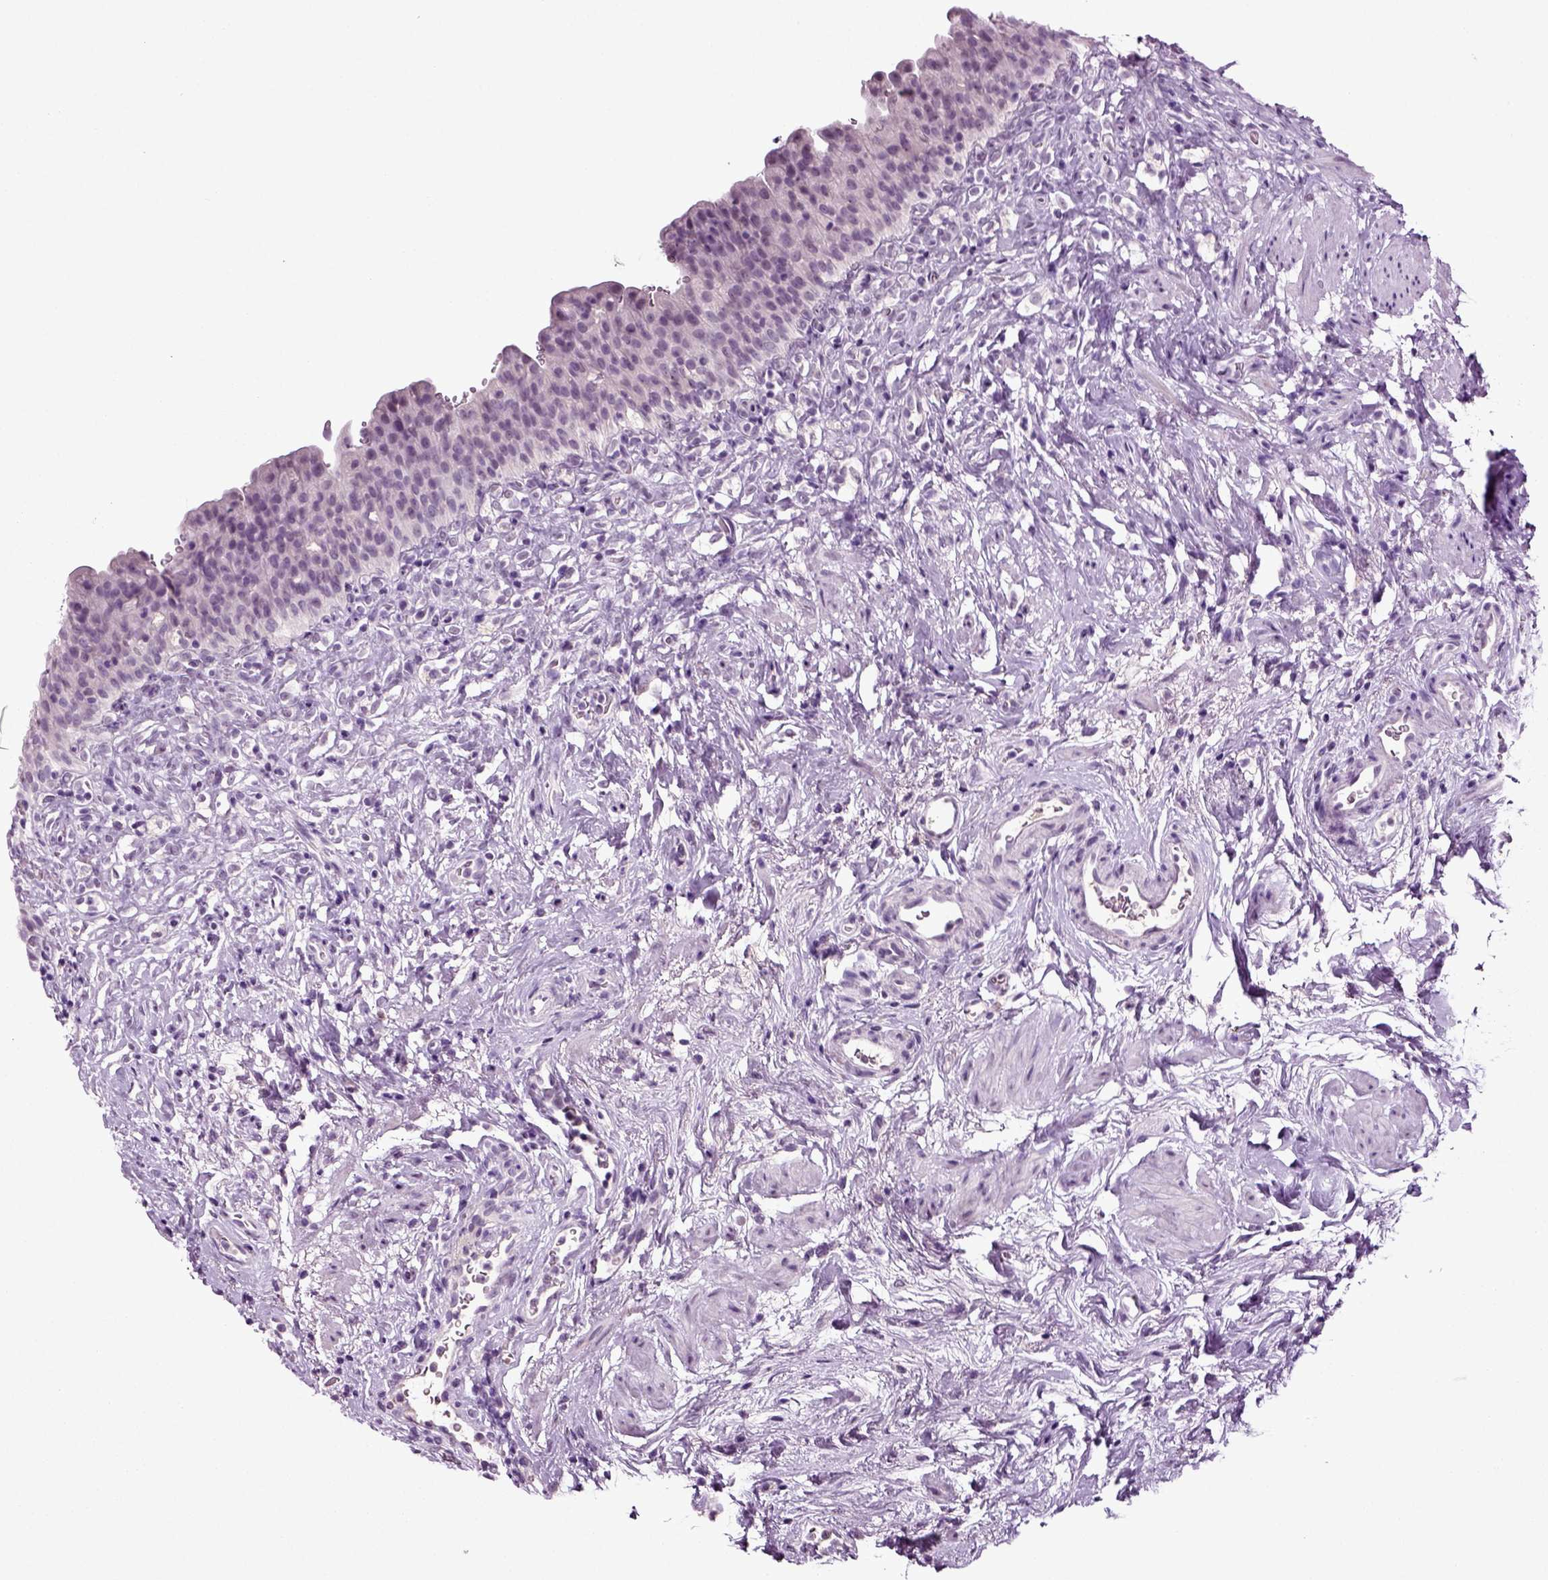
{"staining": {"intensity": "negative", "quantity": "none", "location": "none"}, "tissue": "urinary bladder", "cell_type": "Urothelial cells", "image_type": "normal", "snomed": [{"axis": "morphology", "description": "Normal tissue, NOS"}, {"axis": "topography", "description": "Urinary bladder"}], "caption": "A histopathology image of human urinary bladder is negative for staining in urothelial cells. The staining was performed using DAB to visualize the protein expression in brown, while the nuclei were stained in blue with hematoxylin (Magnification: 20x).", "gene": "SPATA17", "patient": {"sex": "male", "age": 76}}